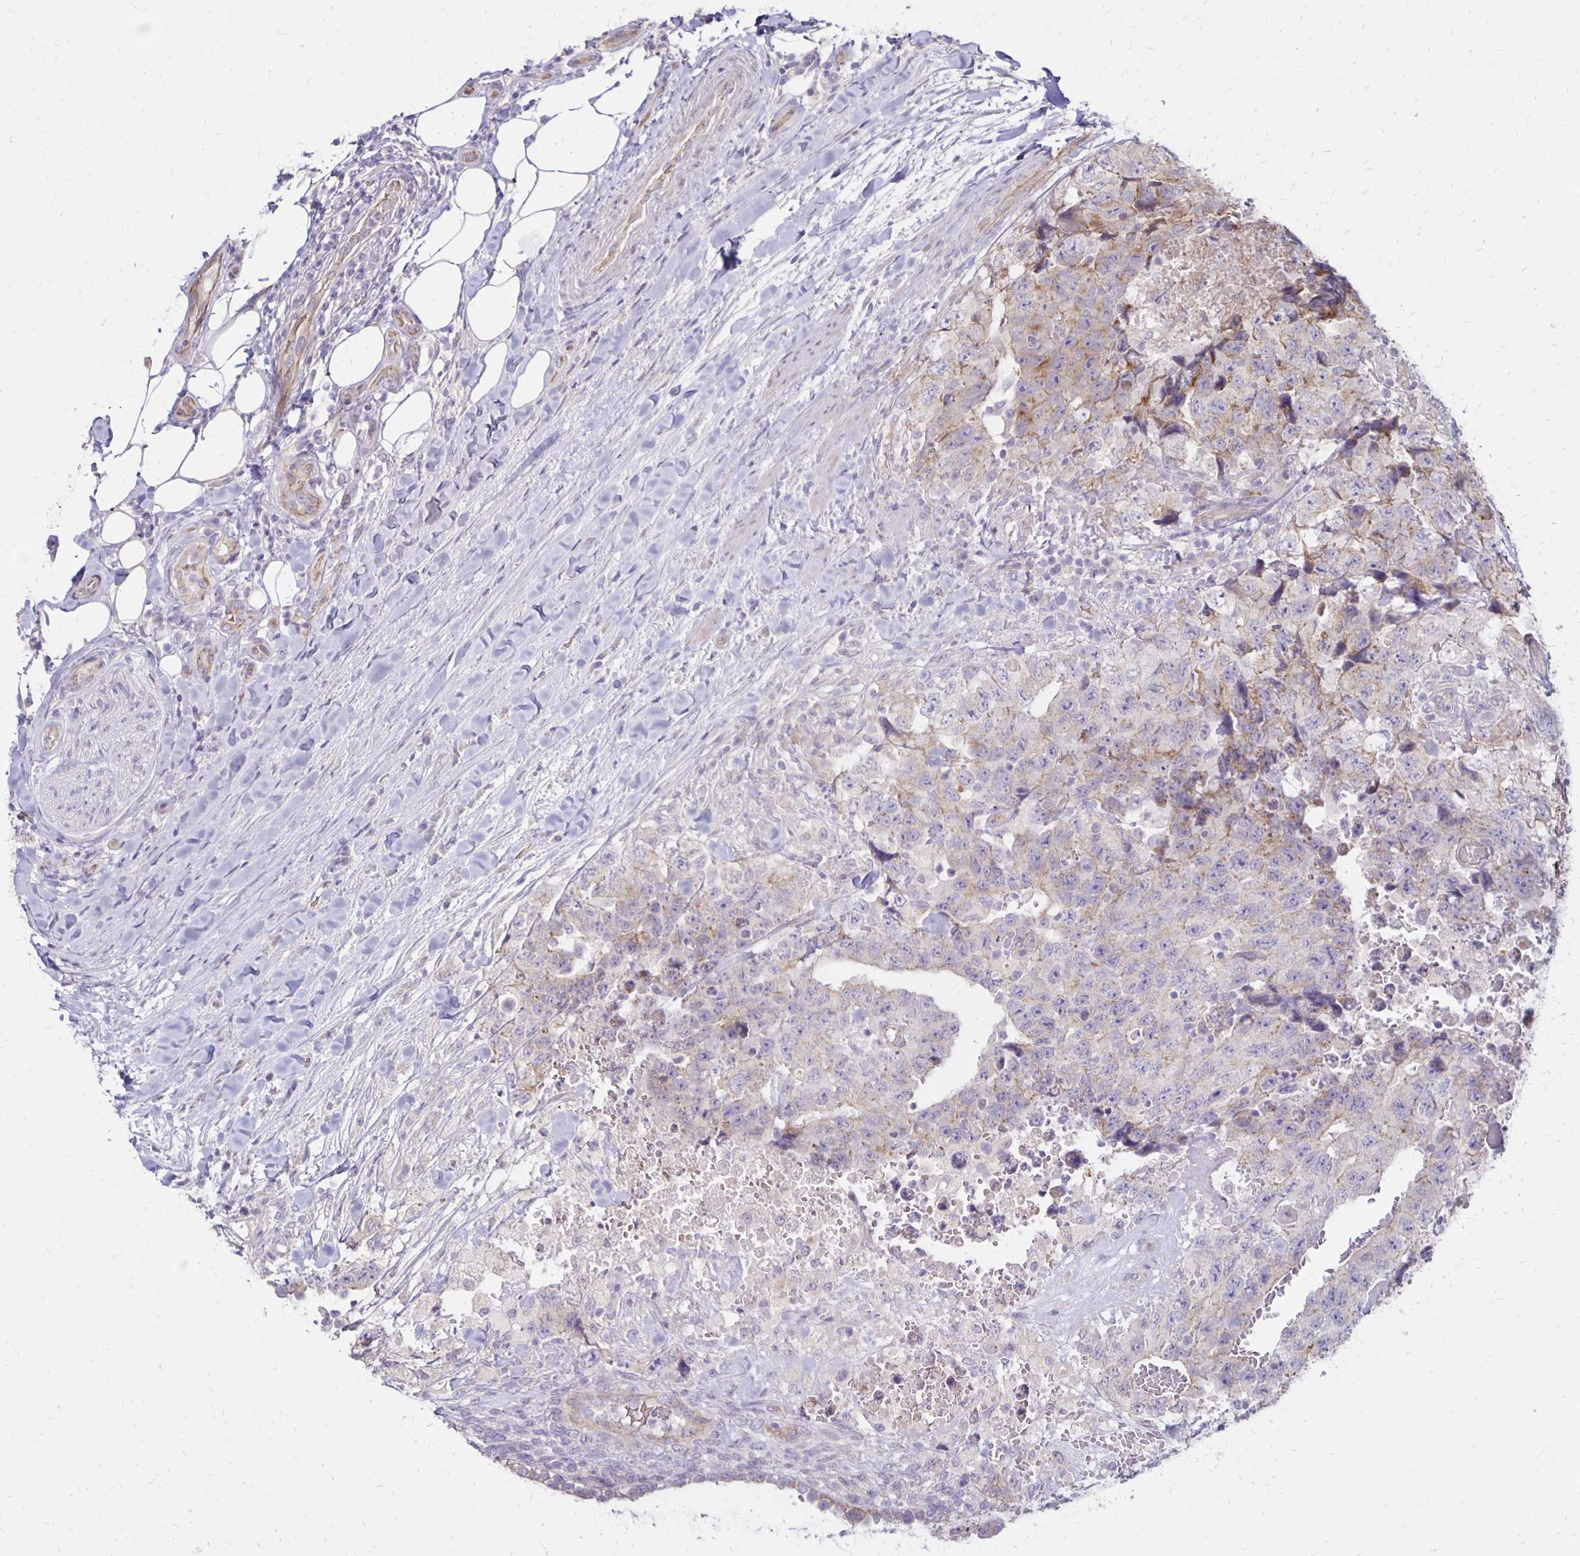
{"staining": {"intensity": "weak", "quantity": "<25%", "location": "cytoplasmic/membranous"}, "tissue": "testis cancer", "cell_type": "Tumor cells", "image_type": "cancer", "snomed": [{"axis": "morphology", "description": "Carcinoma, Embryonal, NOS"}, {"axis": "topography", "description": "Testis"}], "caption": "This is an immunohistochemistry (IHC) micrograph of human testis embryonal carcinoma. There is no staining in tumor cells.", "gene": "KATNBL1", "patient": {"sex": "male", "age": 24}}